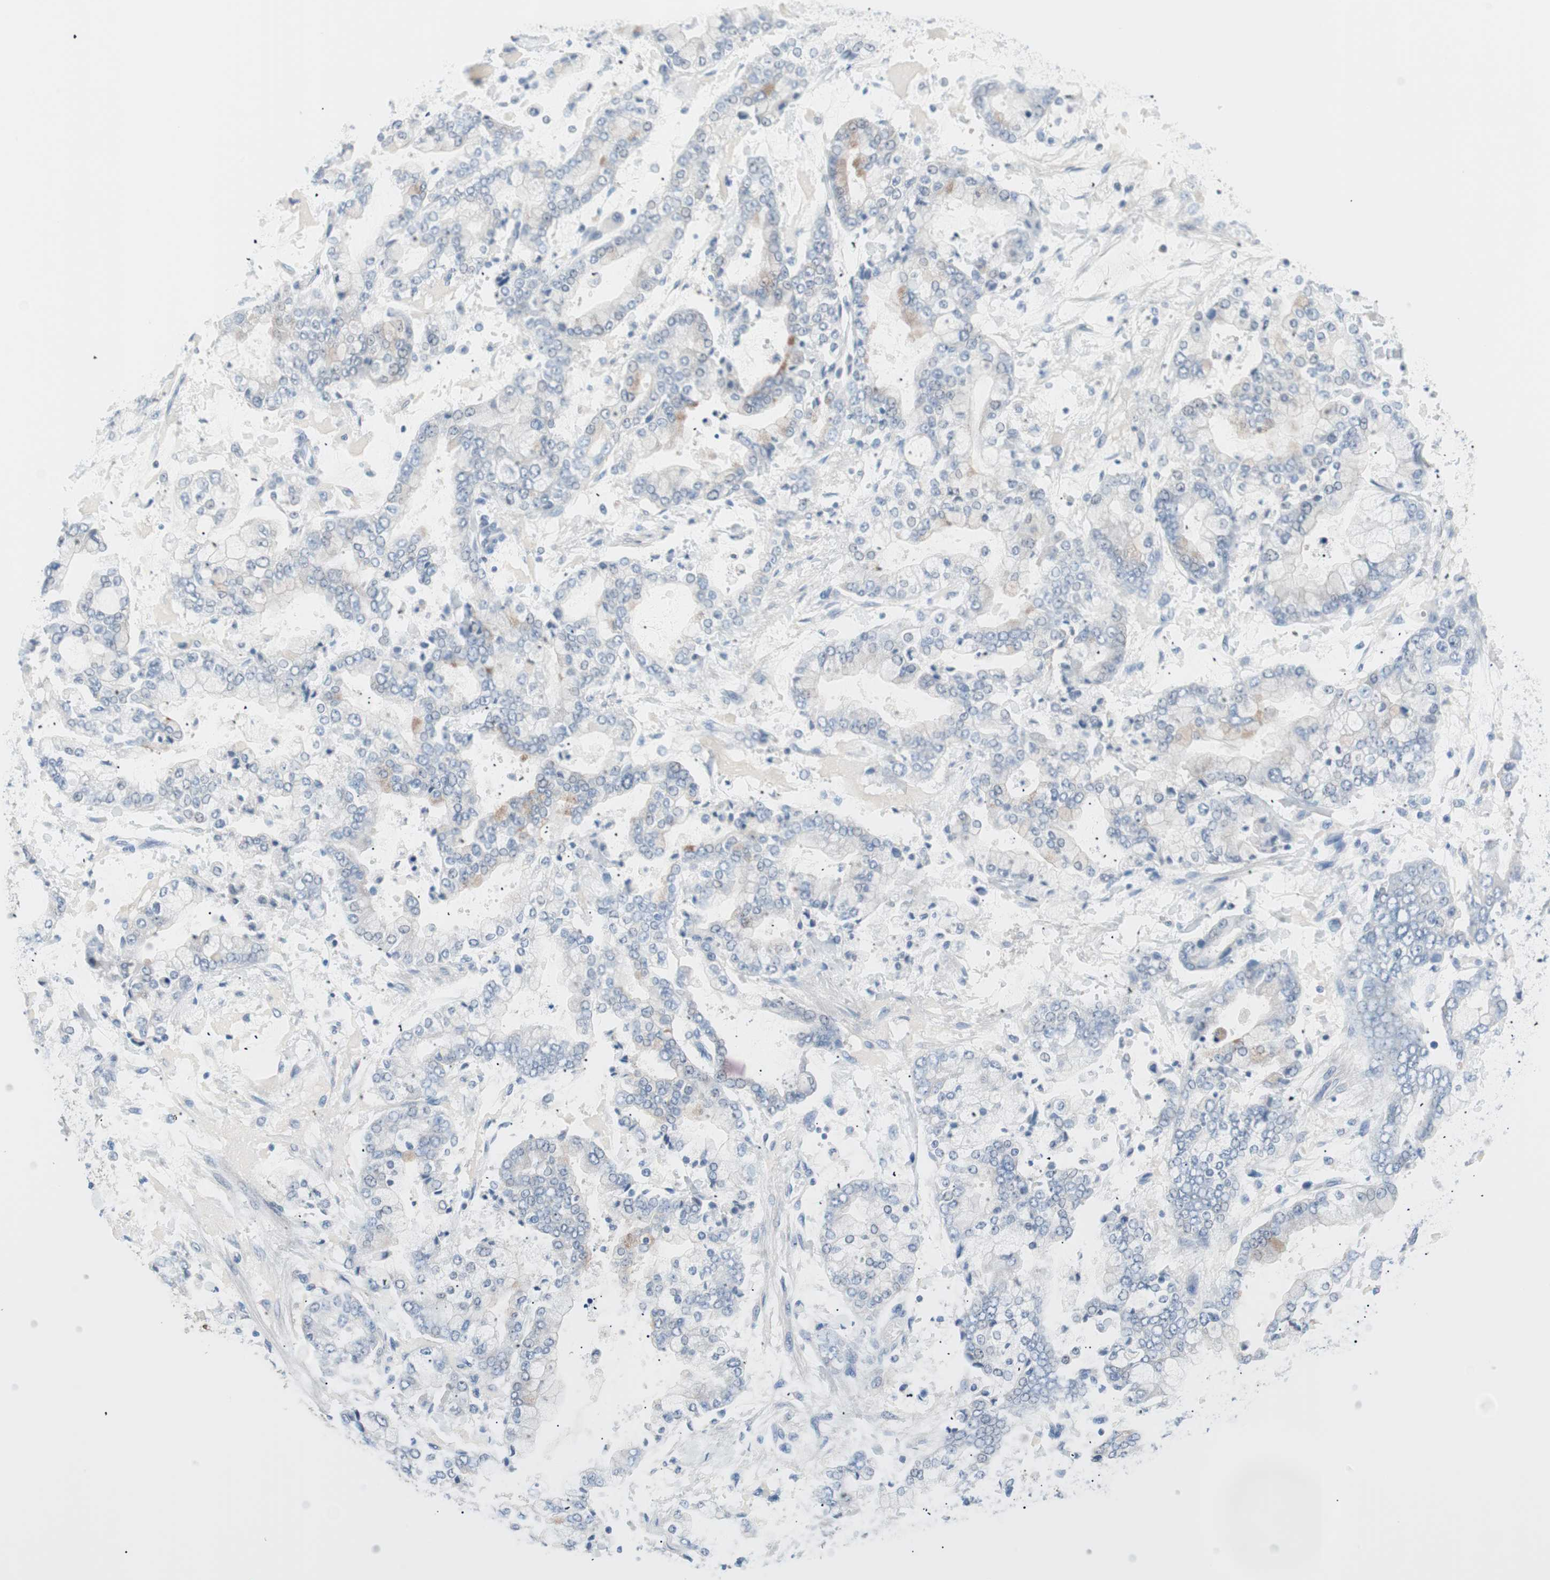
{"staining": {"intensity": "negative", "quantity": "none", "location": "none"}, "tissue": "stomach cancer", "cell_type": "Tumor cells", "image_type": "cancer", "snomed": [{"axis": "morphology", "description": "Adenocarcinoma, NOS"}, {"axis": "topography", "description": "Stomach"}], "caption": "There is no significant positivity in tumor cells of stomach cancer.", "gene": "VIL1", "patient": {"sex": "male", "age": 76}}